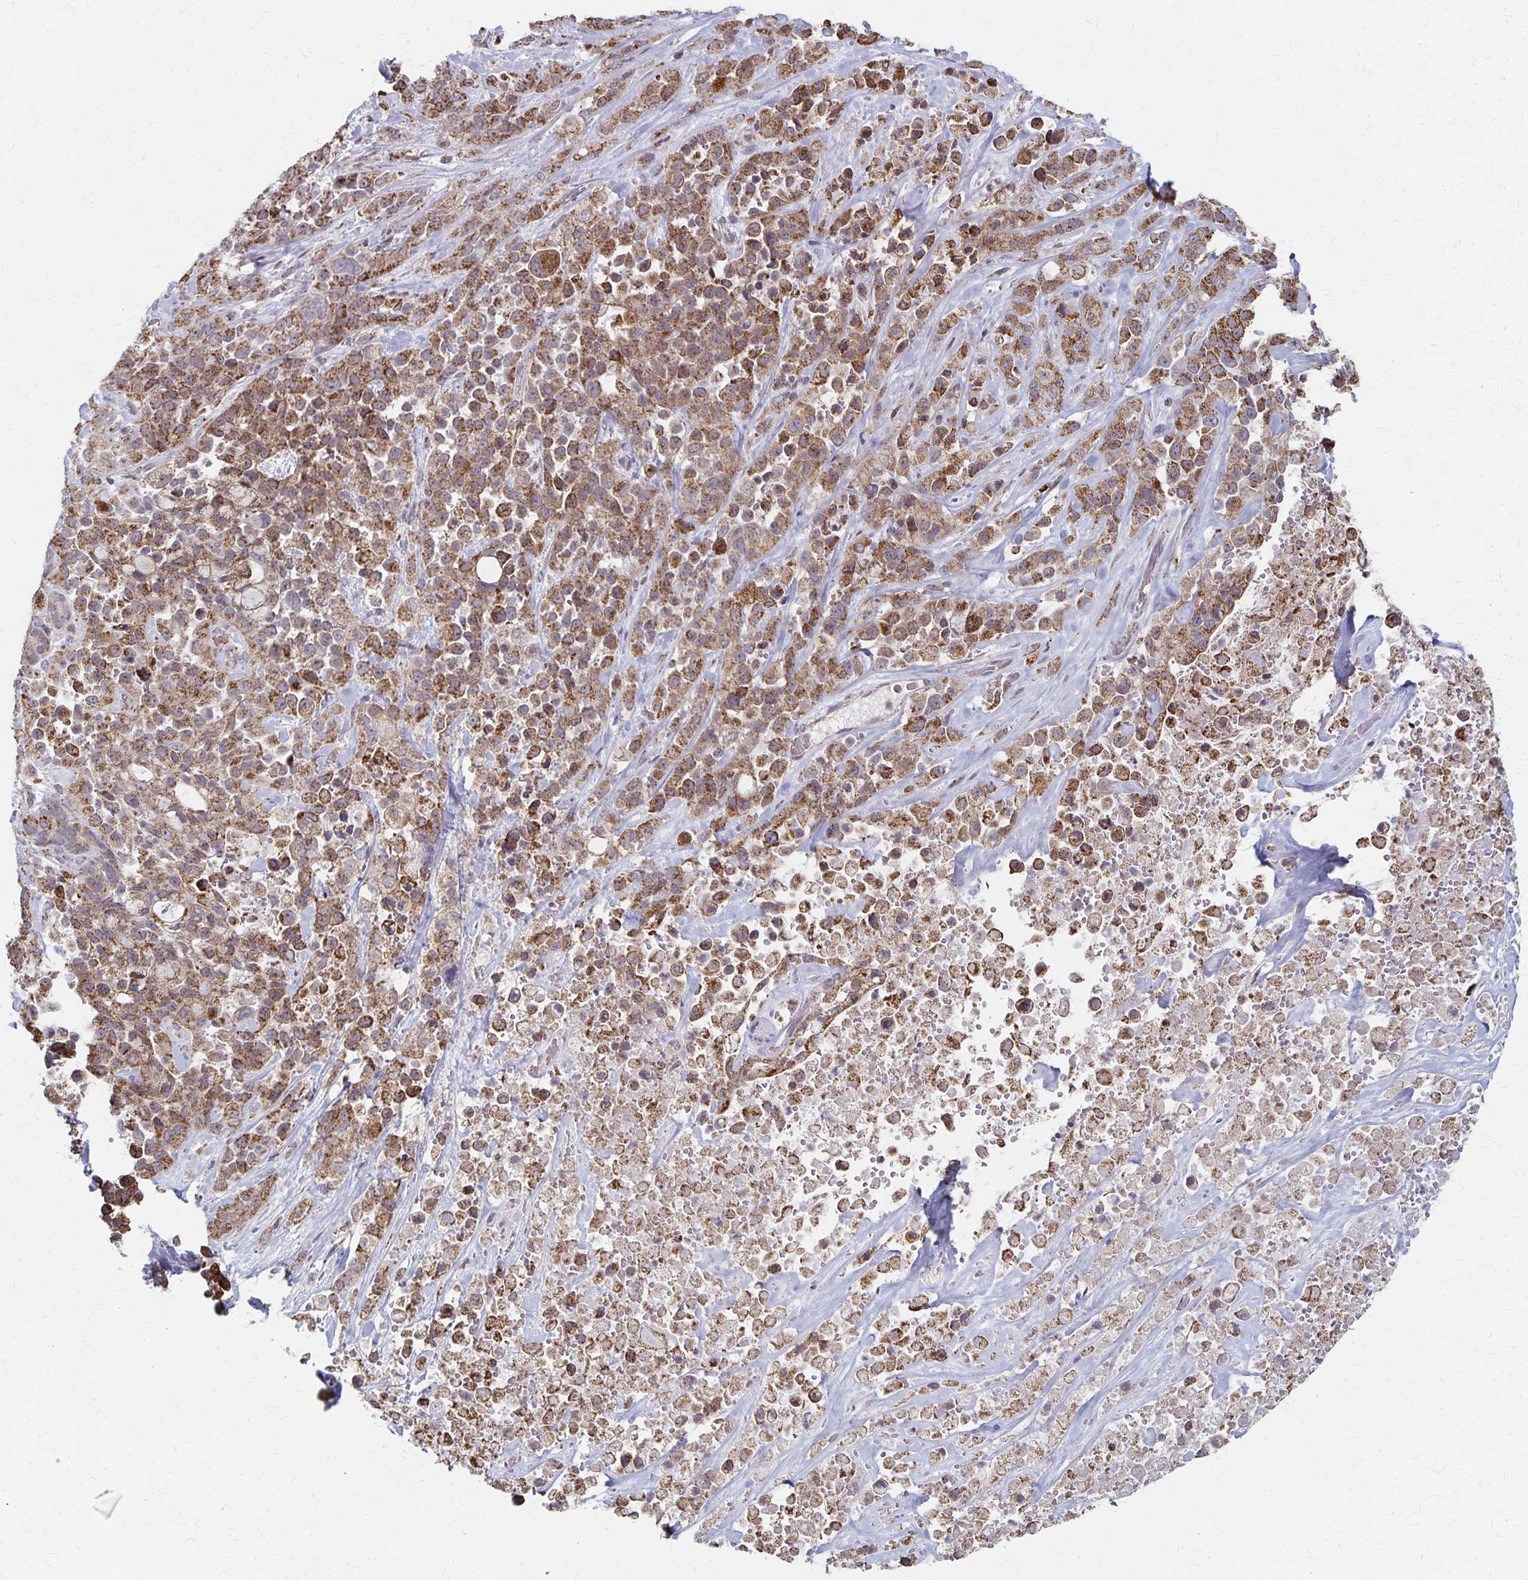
{"staining": {"intensity": "moderate", "quantity": ">75%", "location": "cytoplasmic/membranous"}, "tissue": "pancreatic cancer", "cell_type": "Tumor cells", "image_type": "cancer", "snomed": [{"axis": "morphology", "description": "Adenocarcinoma, NOS"}, {"axis": "topography", "description": "Pancreas"}], "caption": "Adenocarcinoma (pancreatic) was stained to show a protein in brown. There is medium levels of moderate cytoplasmic/membranous positivity in approximately >75% of tumor cells.", "gene": "DYRK4", "patient": {"sex": "male", "age": 44}}